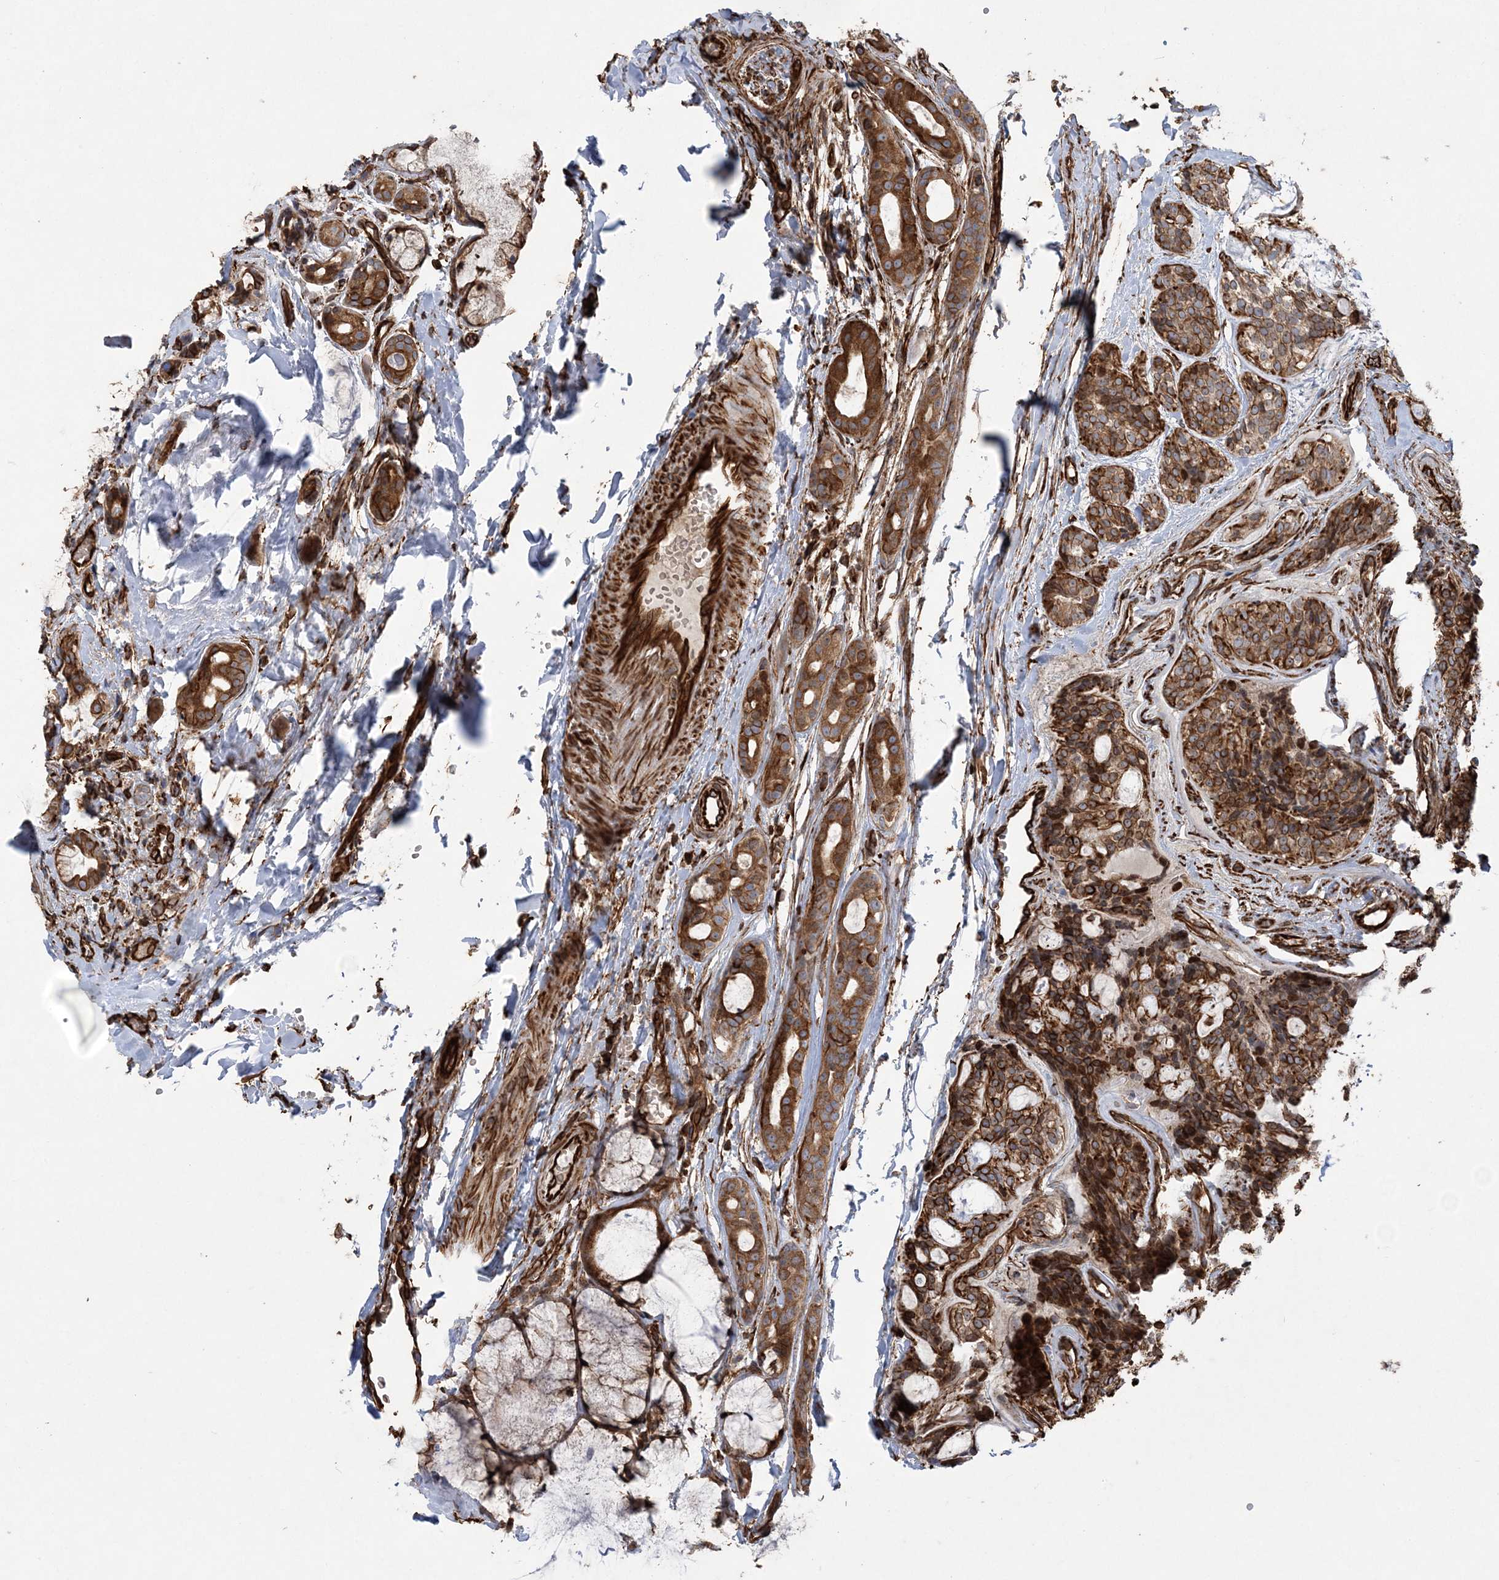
{"staining": {"intensity": "moderate", "quantity": ">75%", "location": "cytoplasmic/membranous"}, "tissue": "head and neck cancer", "cell_type": "Tumor cells", "image_type": "cancer", "snomed": [{"axis": "morphology", "description": "Adenocarcinoma, NOS"}, {"axis": "topography", "description": "Head-Neck"}], "caption": "Human head and neck cancer (adenocarcinoma) stained with a brown dye displays moderate cytoplasmic/membranous positive staining in approximately >75% of tumor cells.", "gene": "FAM114A2", "patient": {"sex": "male", "age": 66}}